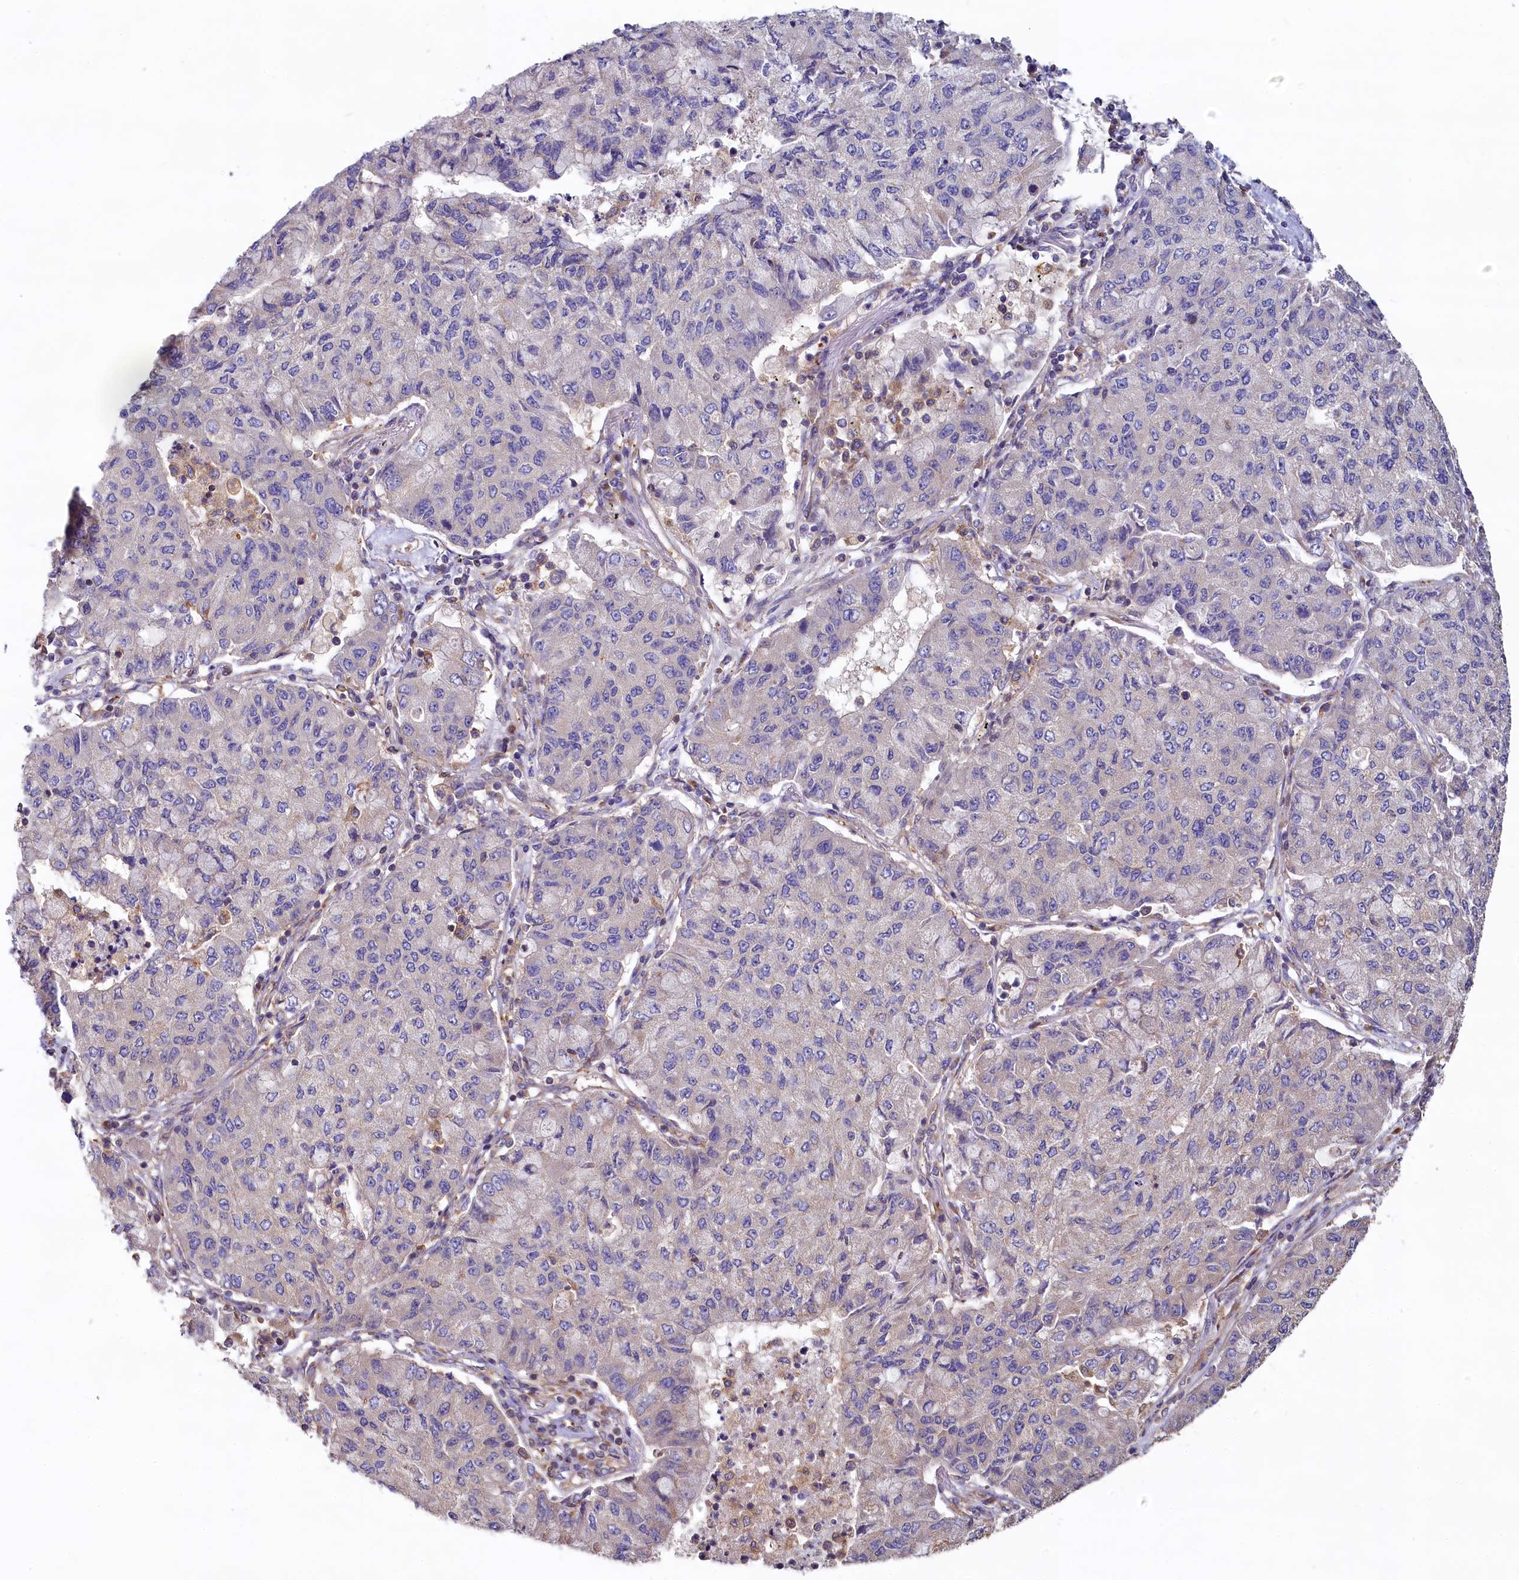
{"staining": {"intensity": "negative", "quantity": "none", "location": "none"}, "tissue": "lung cancer", "cell_type": "Tumor cells", "image_type": "cancer", "snomed": [{"axis": "morphology", "description": "Squamous cell carcinoma, NOS"}, {"axis": "topography", "description": "Lung"}], "caption": "Immunohistochemistry photomicrograph of lung cancer stained for a protein (brown), which exhibits no staining in tumor cells.", "gene": "PPIP5K1", "patient": {"sex": "male", "age": 74}}